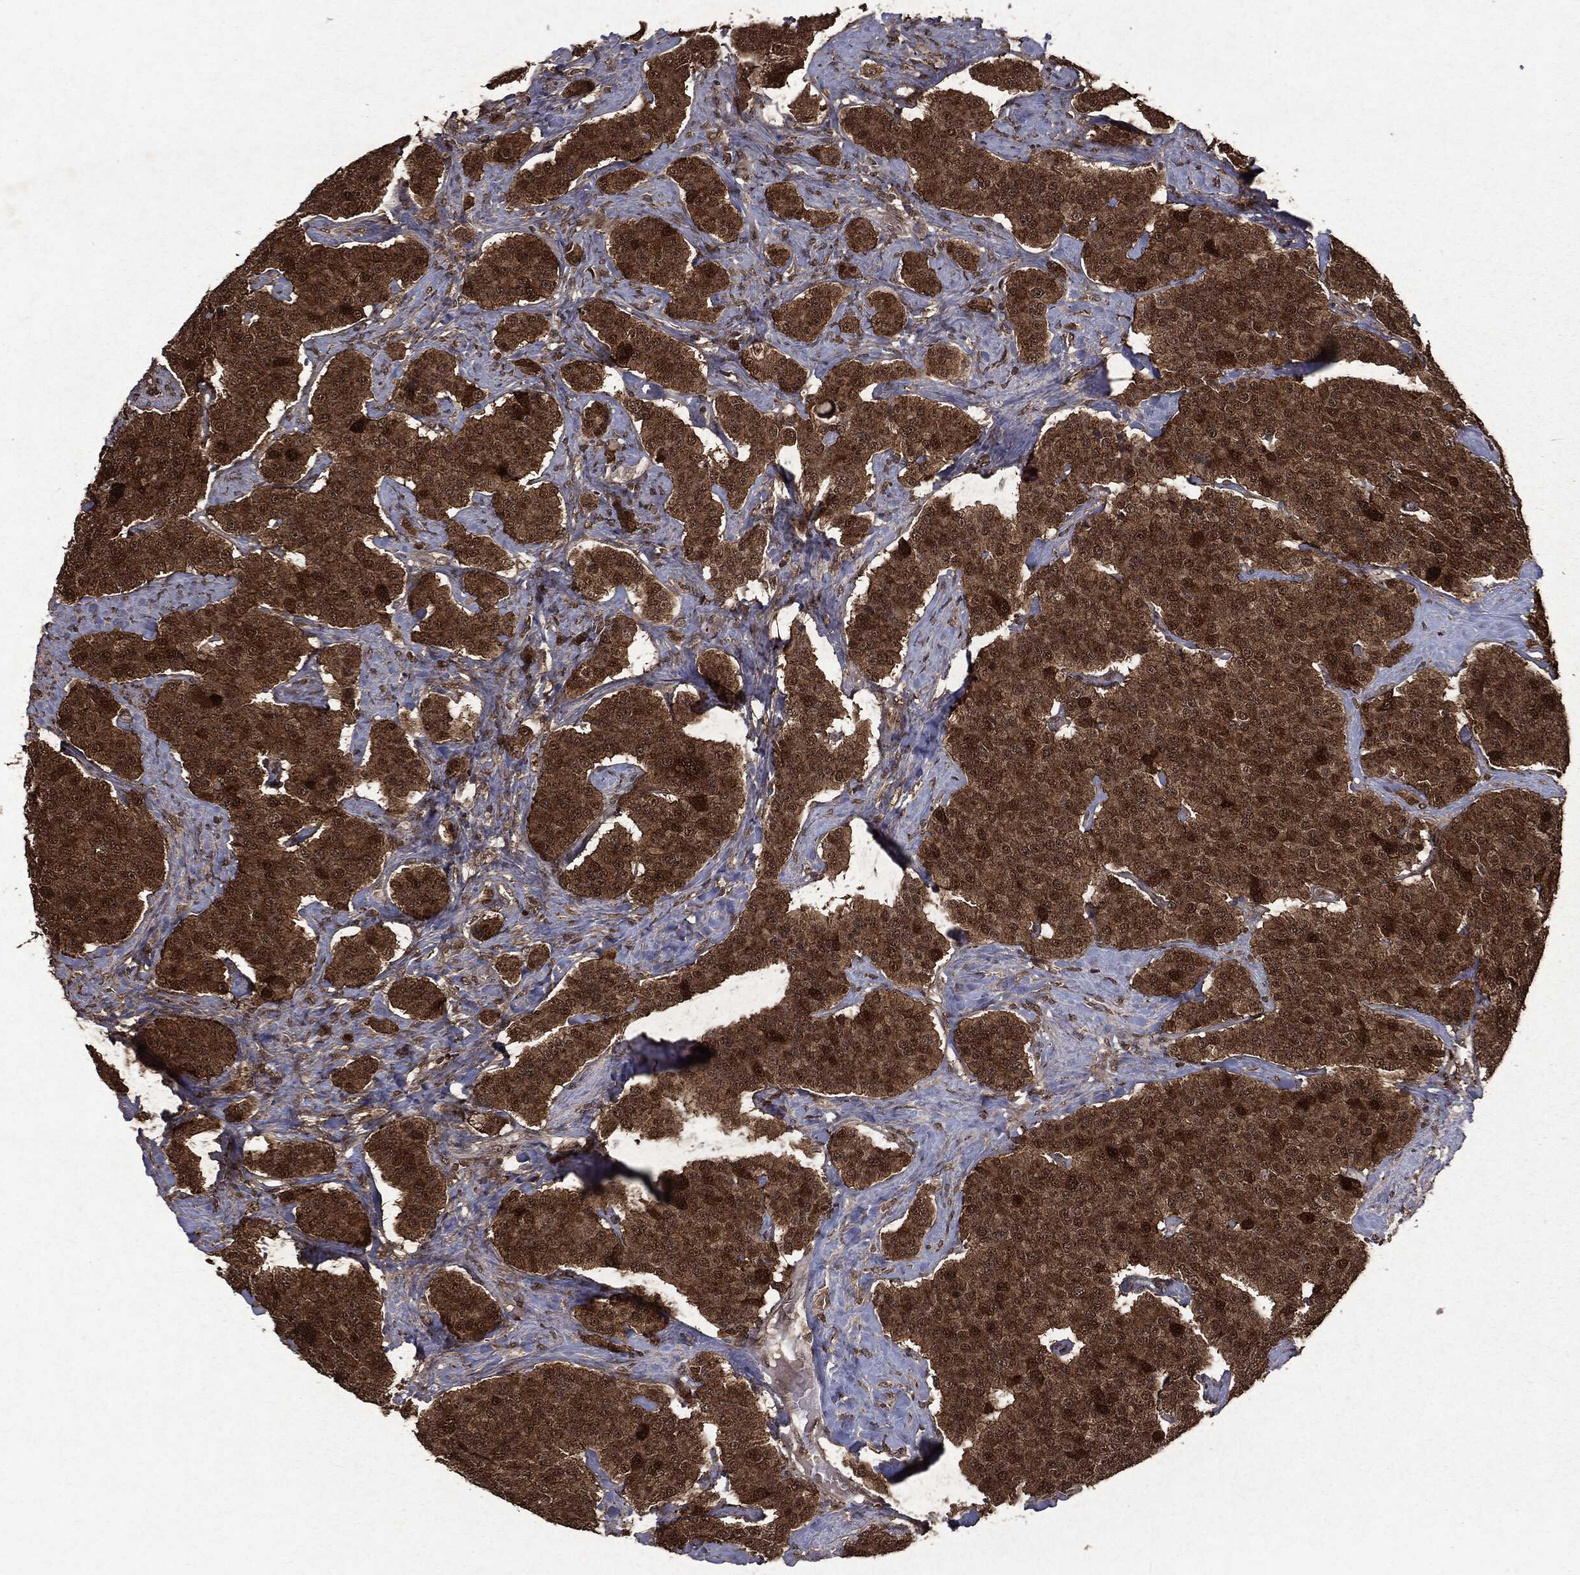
{"staining": {"intensity": "strong", "quantity": ">75%", "location": "cytoplasmic/membranous"}, "tissue": "carcinoid", "cell_type": "Tumor cells", "image_type": "cancer", "snomed": [{"axis": "morphology", "description": "Carcinoid, malignant, NOS"}, {"axis": "topography", "description": "Small intestine"}], "caption": "This image shows immunohistochemistry staining of human carcinoid (malignant), with high strong cytoplasmic/membranous staining in approximately >75% of tumor cells.", "gene": "PEBP1", "patient": {"sex": "female", "age": 58}}